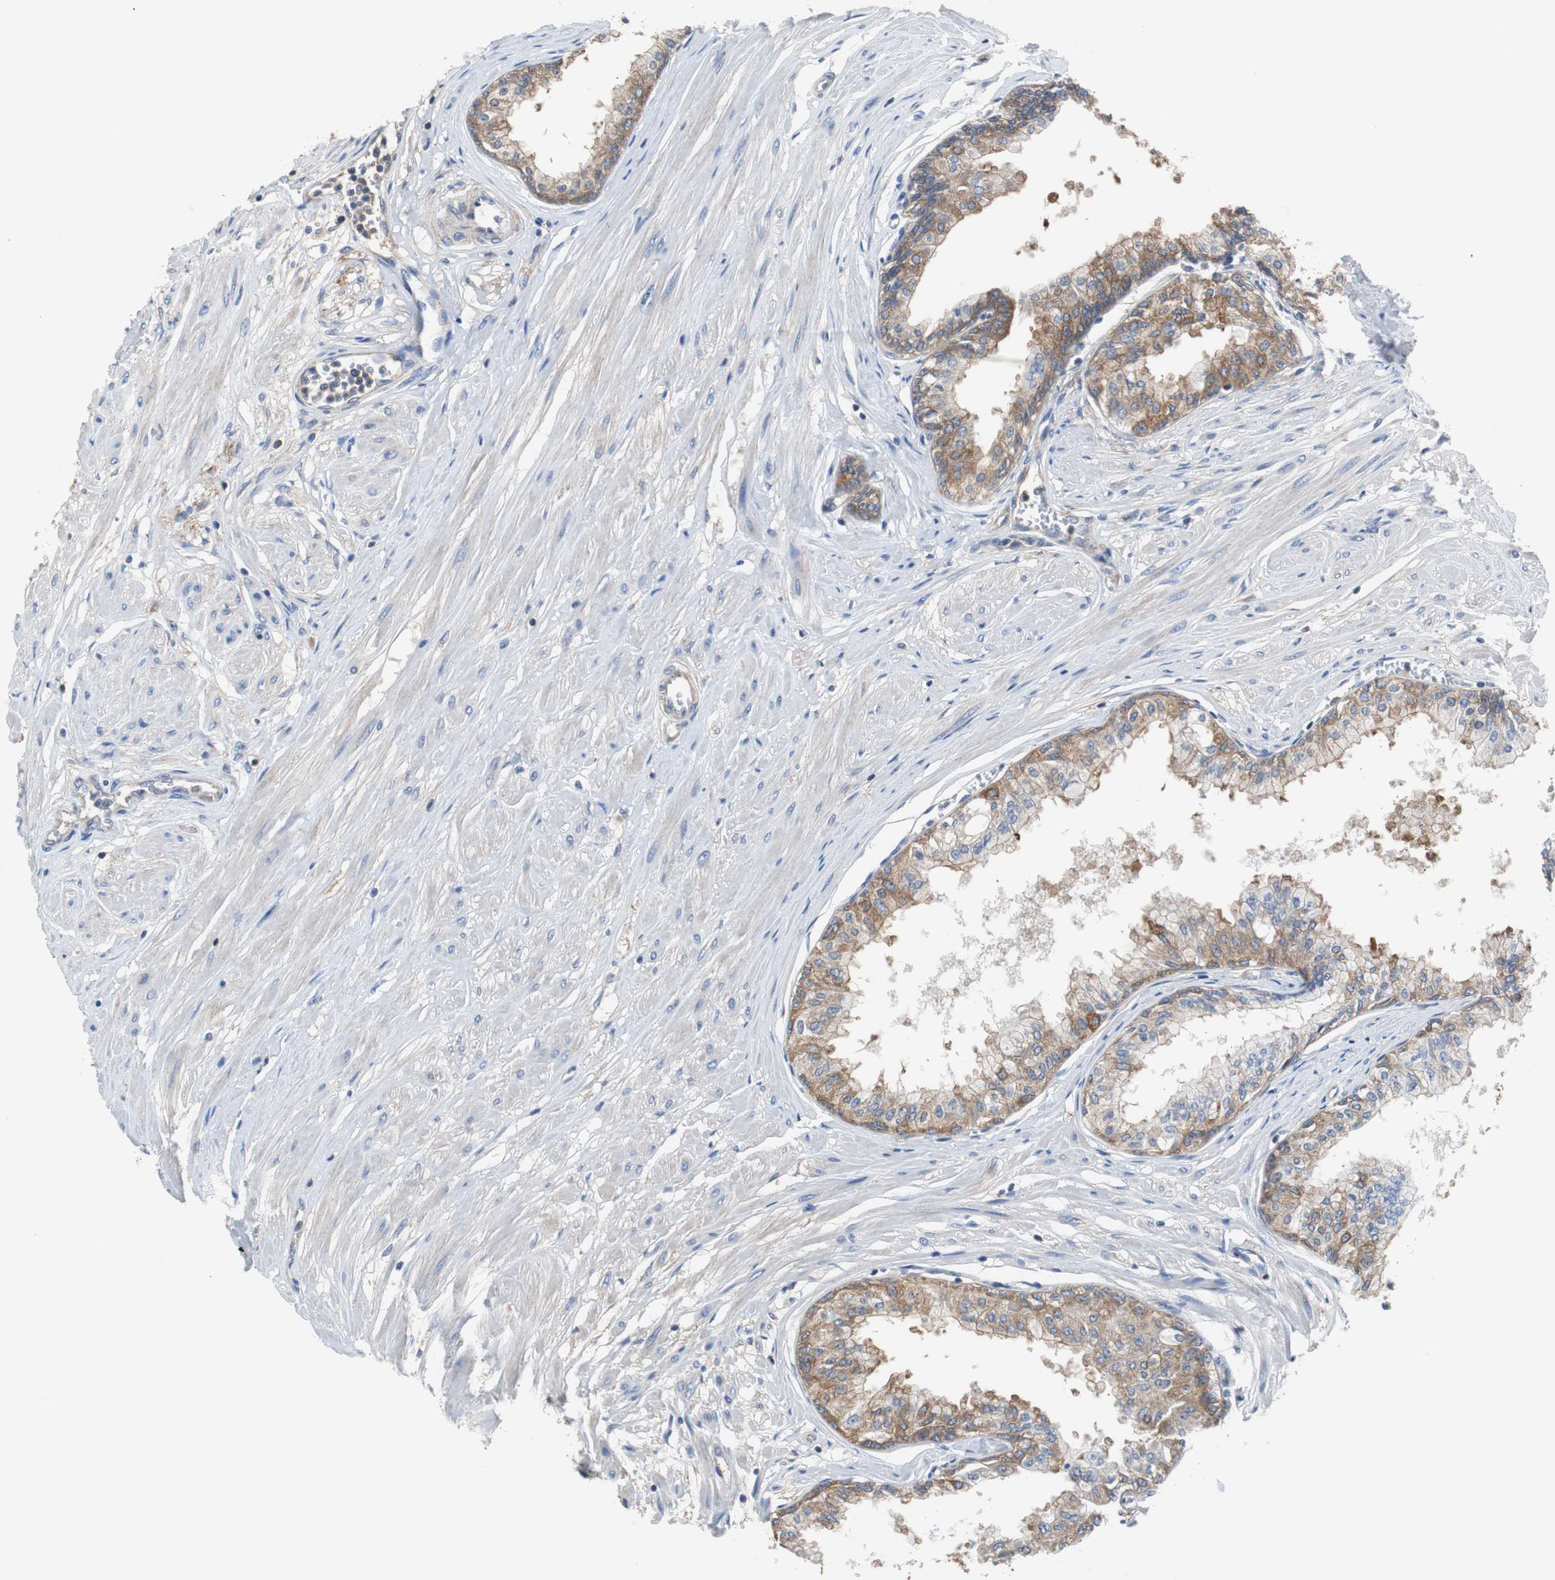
{"staining": {"intensity": "strong", "quantity": ">75%", "location": "cytoplasmic/membranous"}, "tissue": "prostate", "cell_type": "Glandular cells", "image_type": "normal", "snomed": [{"axis": "morphology", "description": "Normal tissue, NOS"}, {"axis": "topography", "description": "Prostate"}, {"axis": "topography", "description": "Seminal veicle"}], "caption": "Immunohistochemistry of unremarkable human prostate shows high levels of strong cytoplasmic/membranous expression in about >75% of glandular cells.", "gene": "BRAF", "patient": {"sex": "male", "age": 60}}